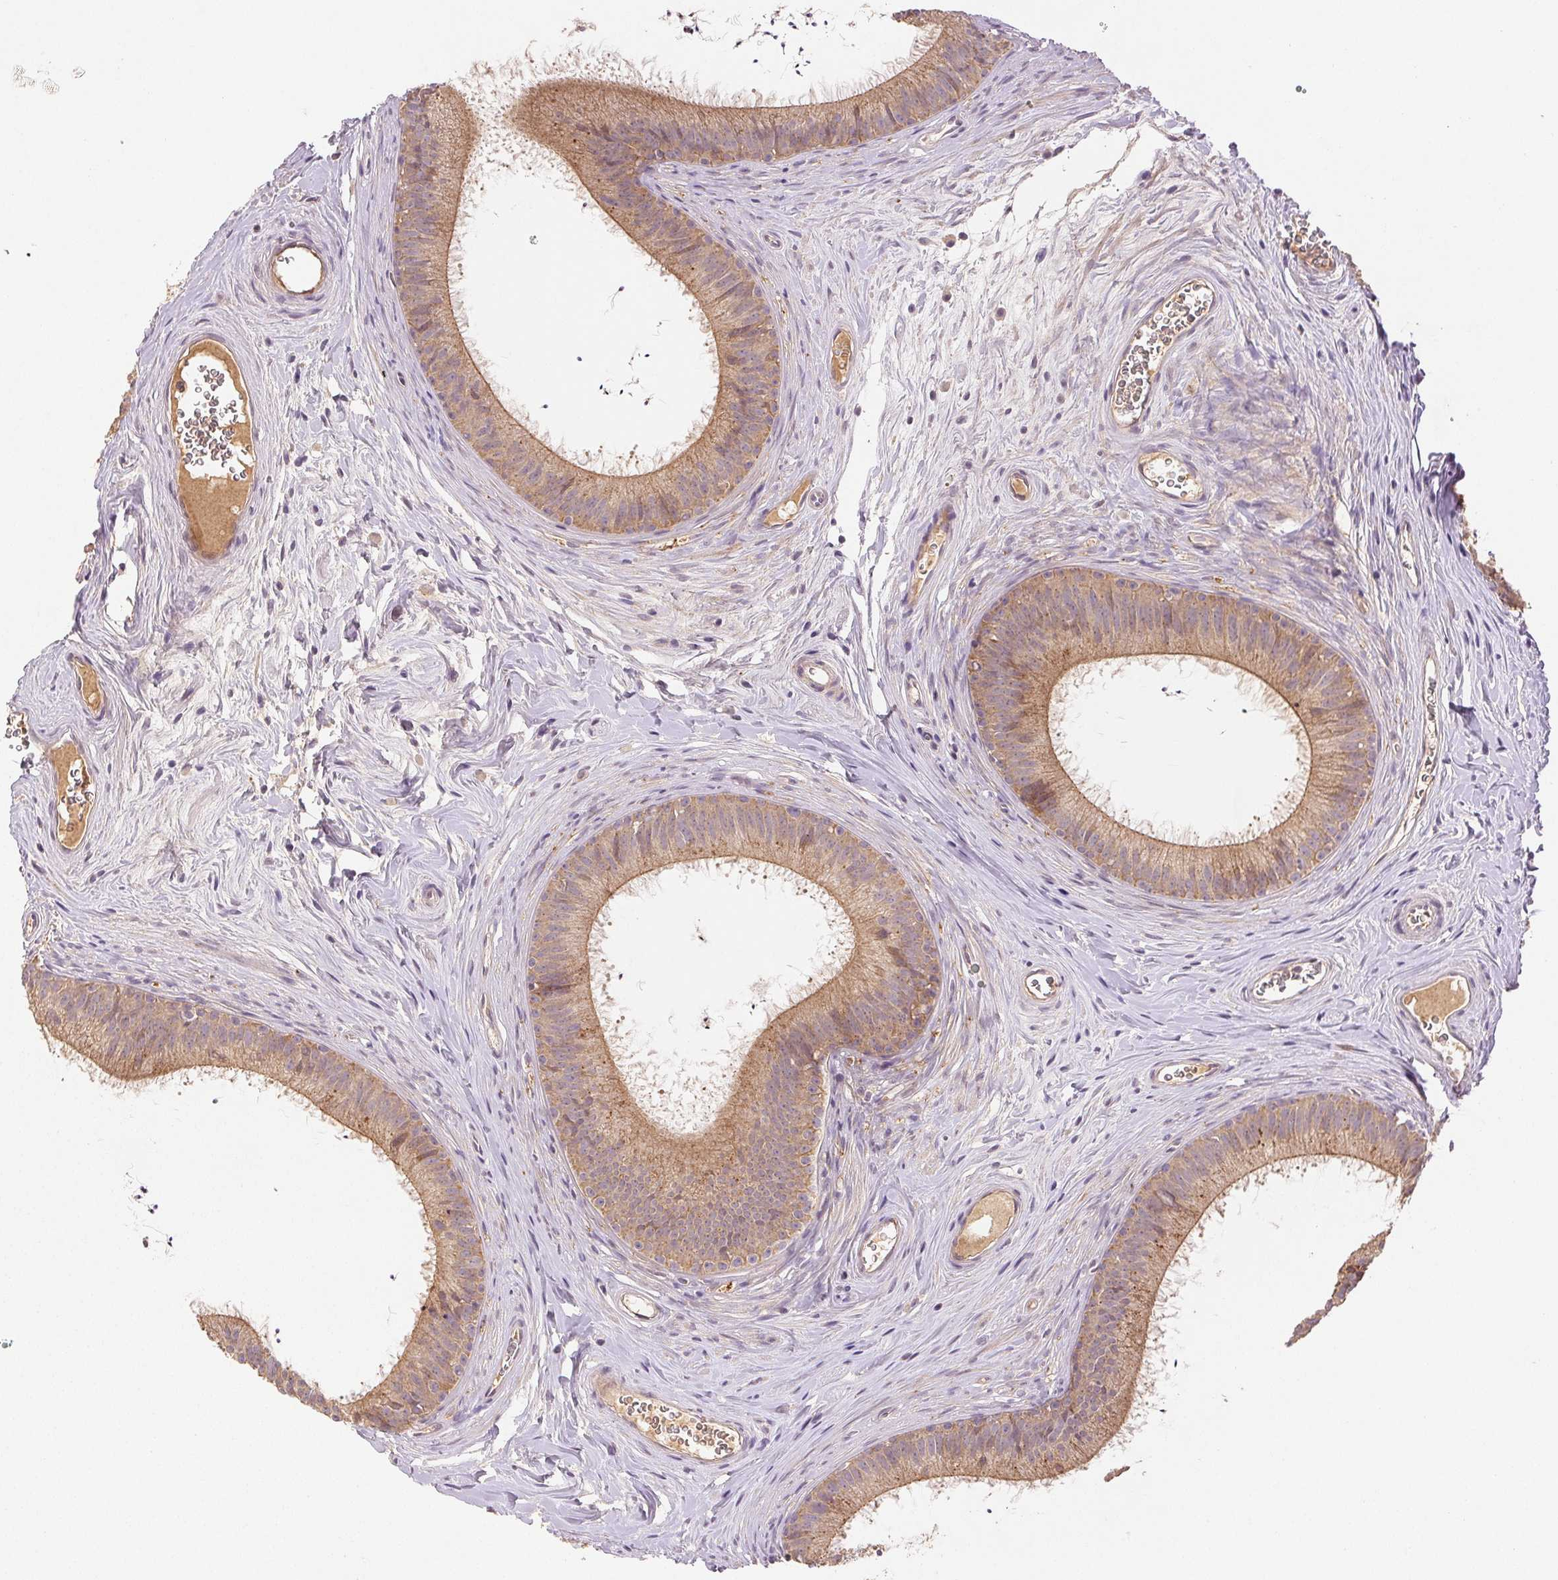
{"staining": {"intensity": "moderate", "quantity": ">75%", "location": "cytoplasmic/membranous"}, "tissue": "epididymis", "cell_type": "Glandular cells", "image_type": "normal", "snomed": [{"axis": "morphology", "description": "Normal tissue, NOS"}, {"axis": "topography", "description": "Epididymis"}], "caption": "Protein staining displays moderate cytoplasmic/membranous positivity in approximately >75% of glandular cells in normal epididymis.", "gene": "YIF1B", "patient": {"sex": "male", "age": 24}}